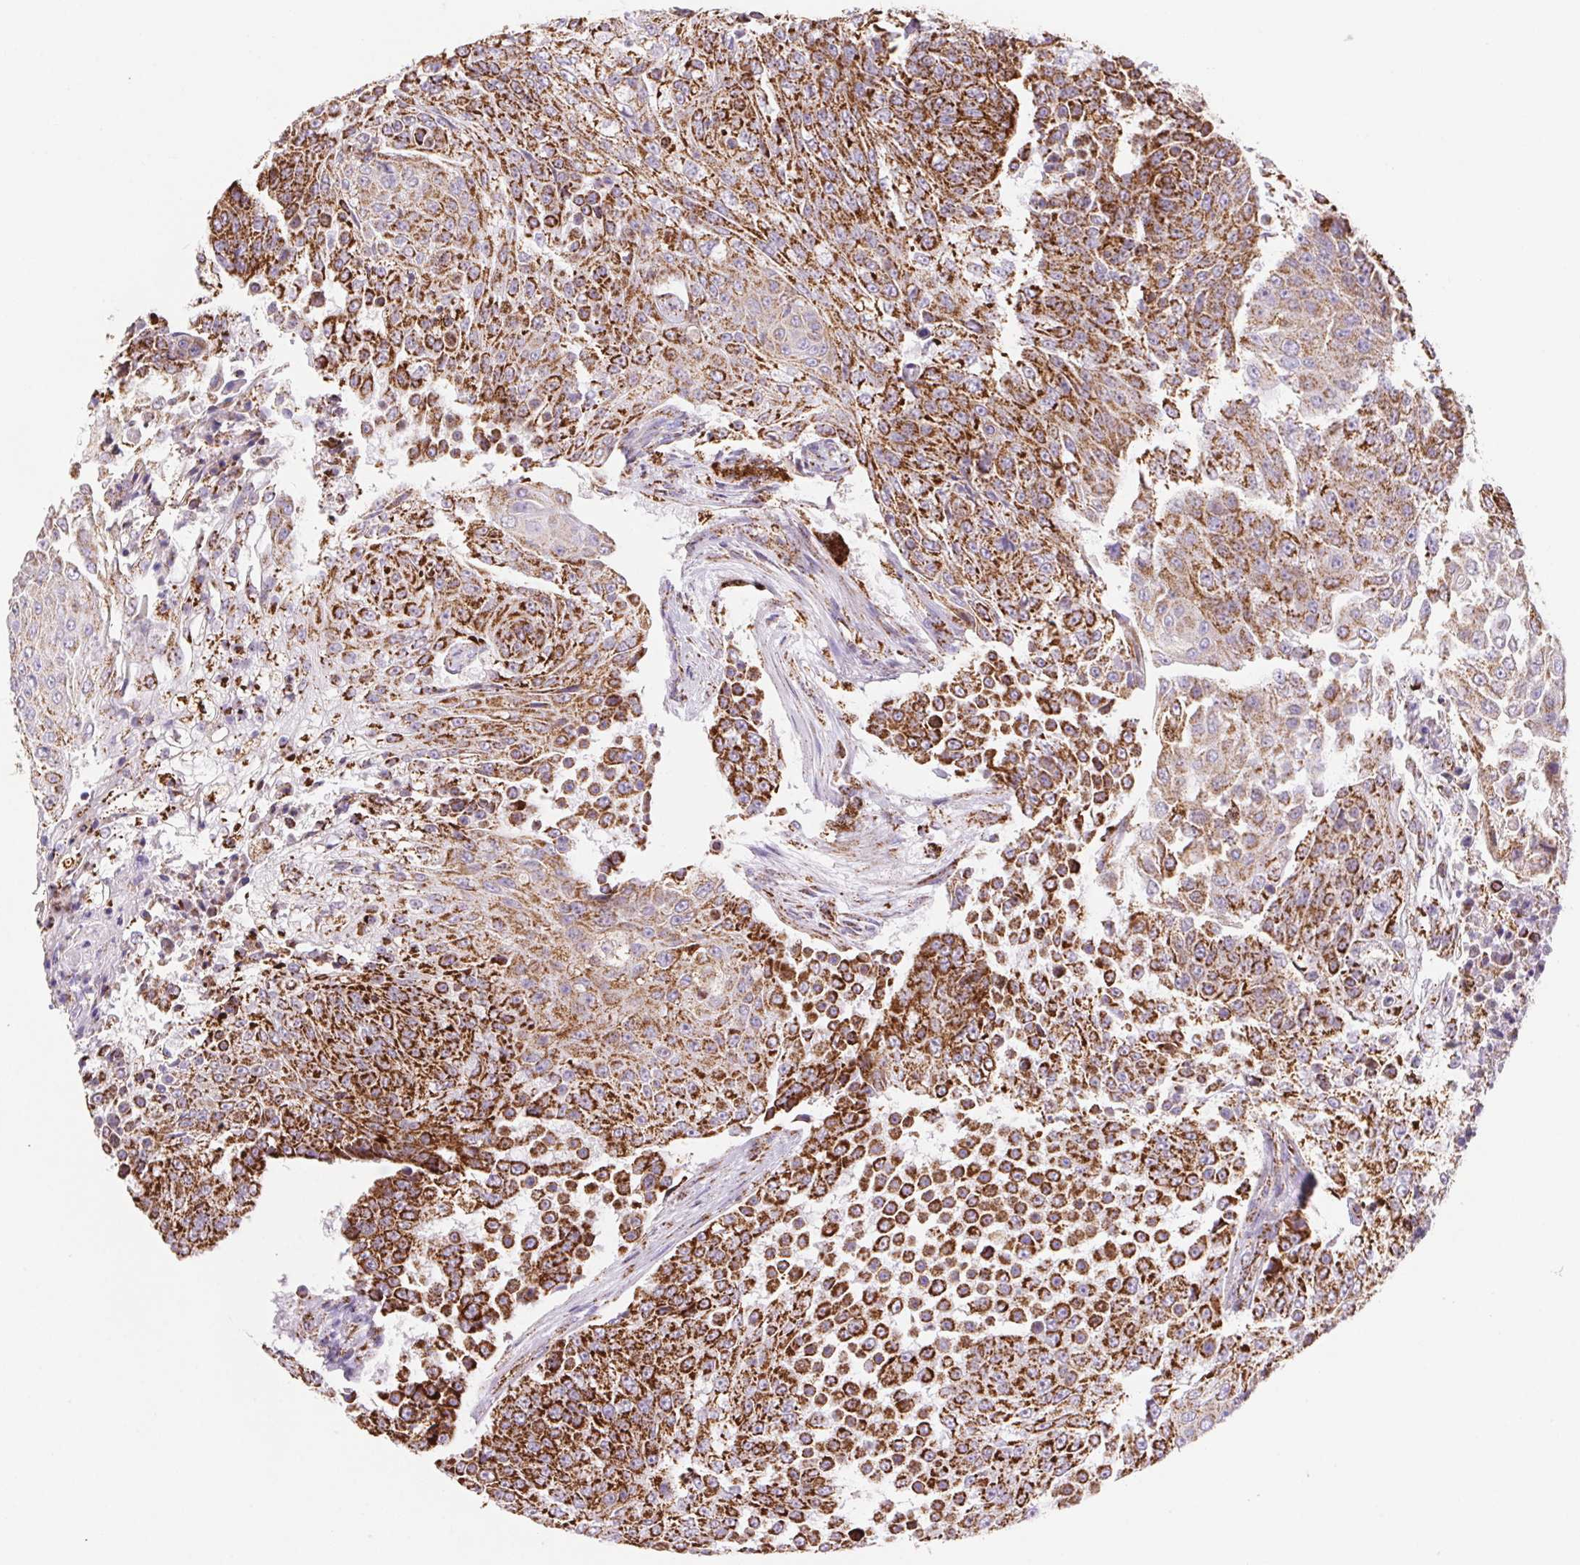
{"staining": {"intensity": "strong", "quantity": ">75%", "location": "cytoplasmic/membranous"}, "tissue": "urothelial cancer", "cell_type": "Tumor cells", "image_type": "cancer", "snomed": [{"axis": "morphology", "description": "Urothelial carcinoma, High grade"}, {"axis": "topography", "description": "Urinary bladder"}], "caption": "Immunohistochemistry (IHC) of human urothelial cancer exhibits high levels of strong cytoplasmic/membranous positivity in about >75% of tumor cells. The protein of interest is shown in brown color, while the nuclei are stained blue.", "gene": "NIPSNAP2", "patient": {"sex": "female", "age": 63}}